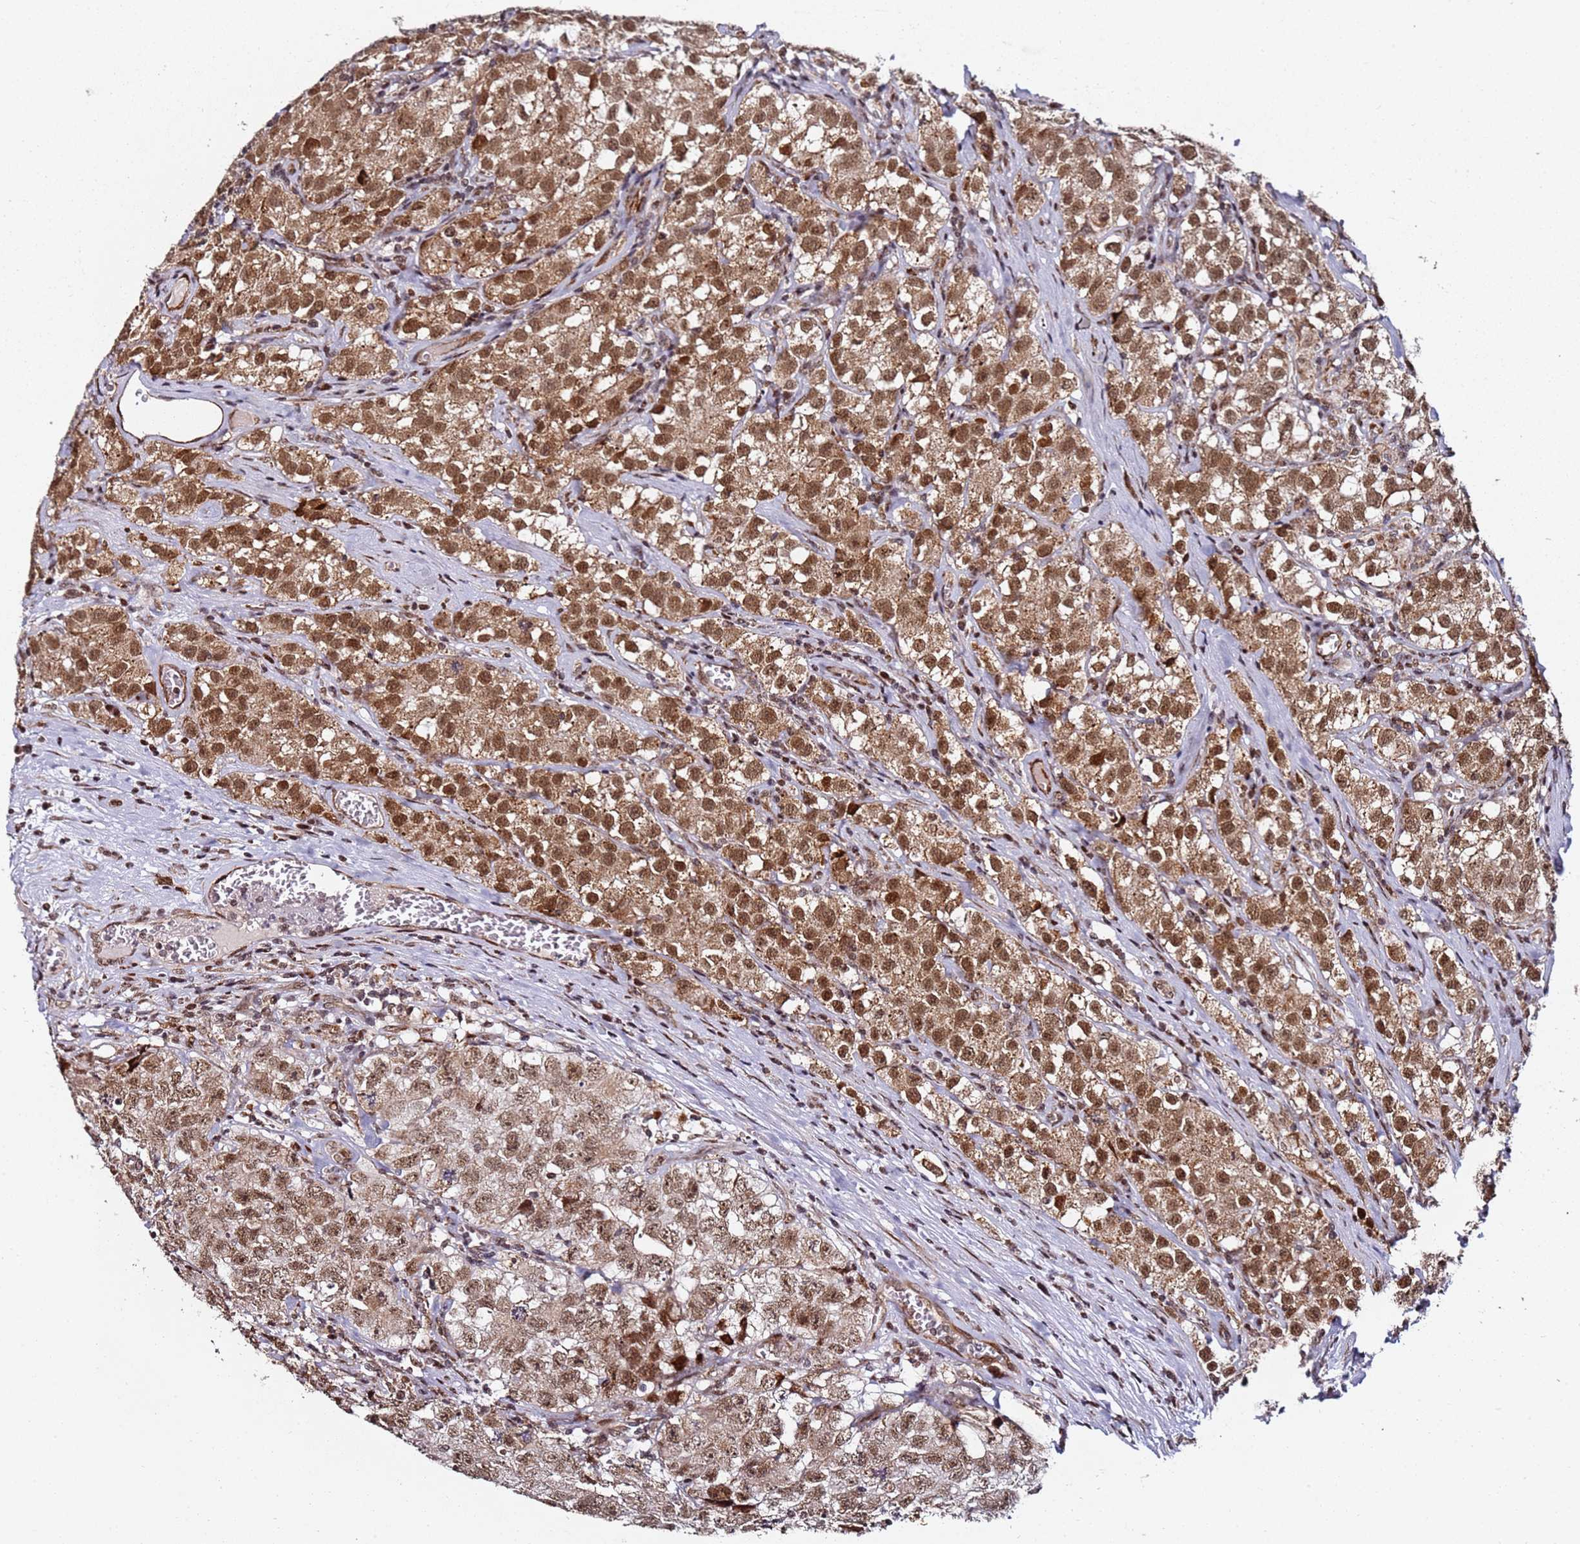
{"staining": {"intensity": "moderate", "quantity": ">75%", "location": "cytoplasmic/membranous,nuclear"}, "tissue": "testis cancer", "cell_type": "Tumor cells", "image_type": "cancer", "snomed": [{"axis": "morphology", "description": "Seminoma, NOS"}, {"axis": "morphology", "description": "Carcinoma, Embryonal, NOS"}, {"axis": "topography", "description": "Testis"}], "caption": "DAB immunohistochemical staining of testis cancer demonstrates moderate cytoplasmic/membranous and nuclear protein positivity in approximately >75% of tumor cells.", "gene": "TP53AIP1", "patient": {"sex": "male", "age": 43}}